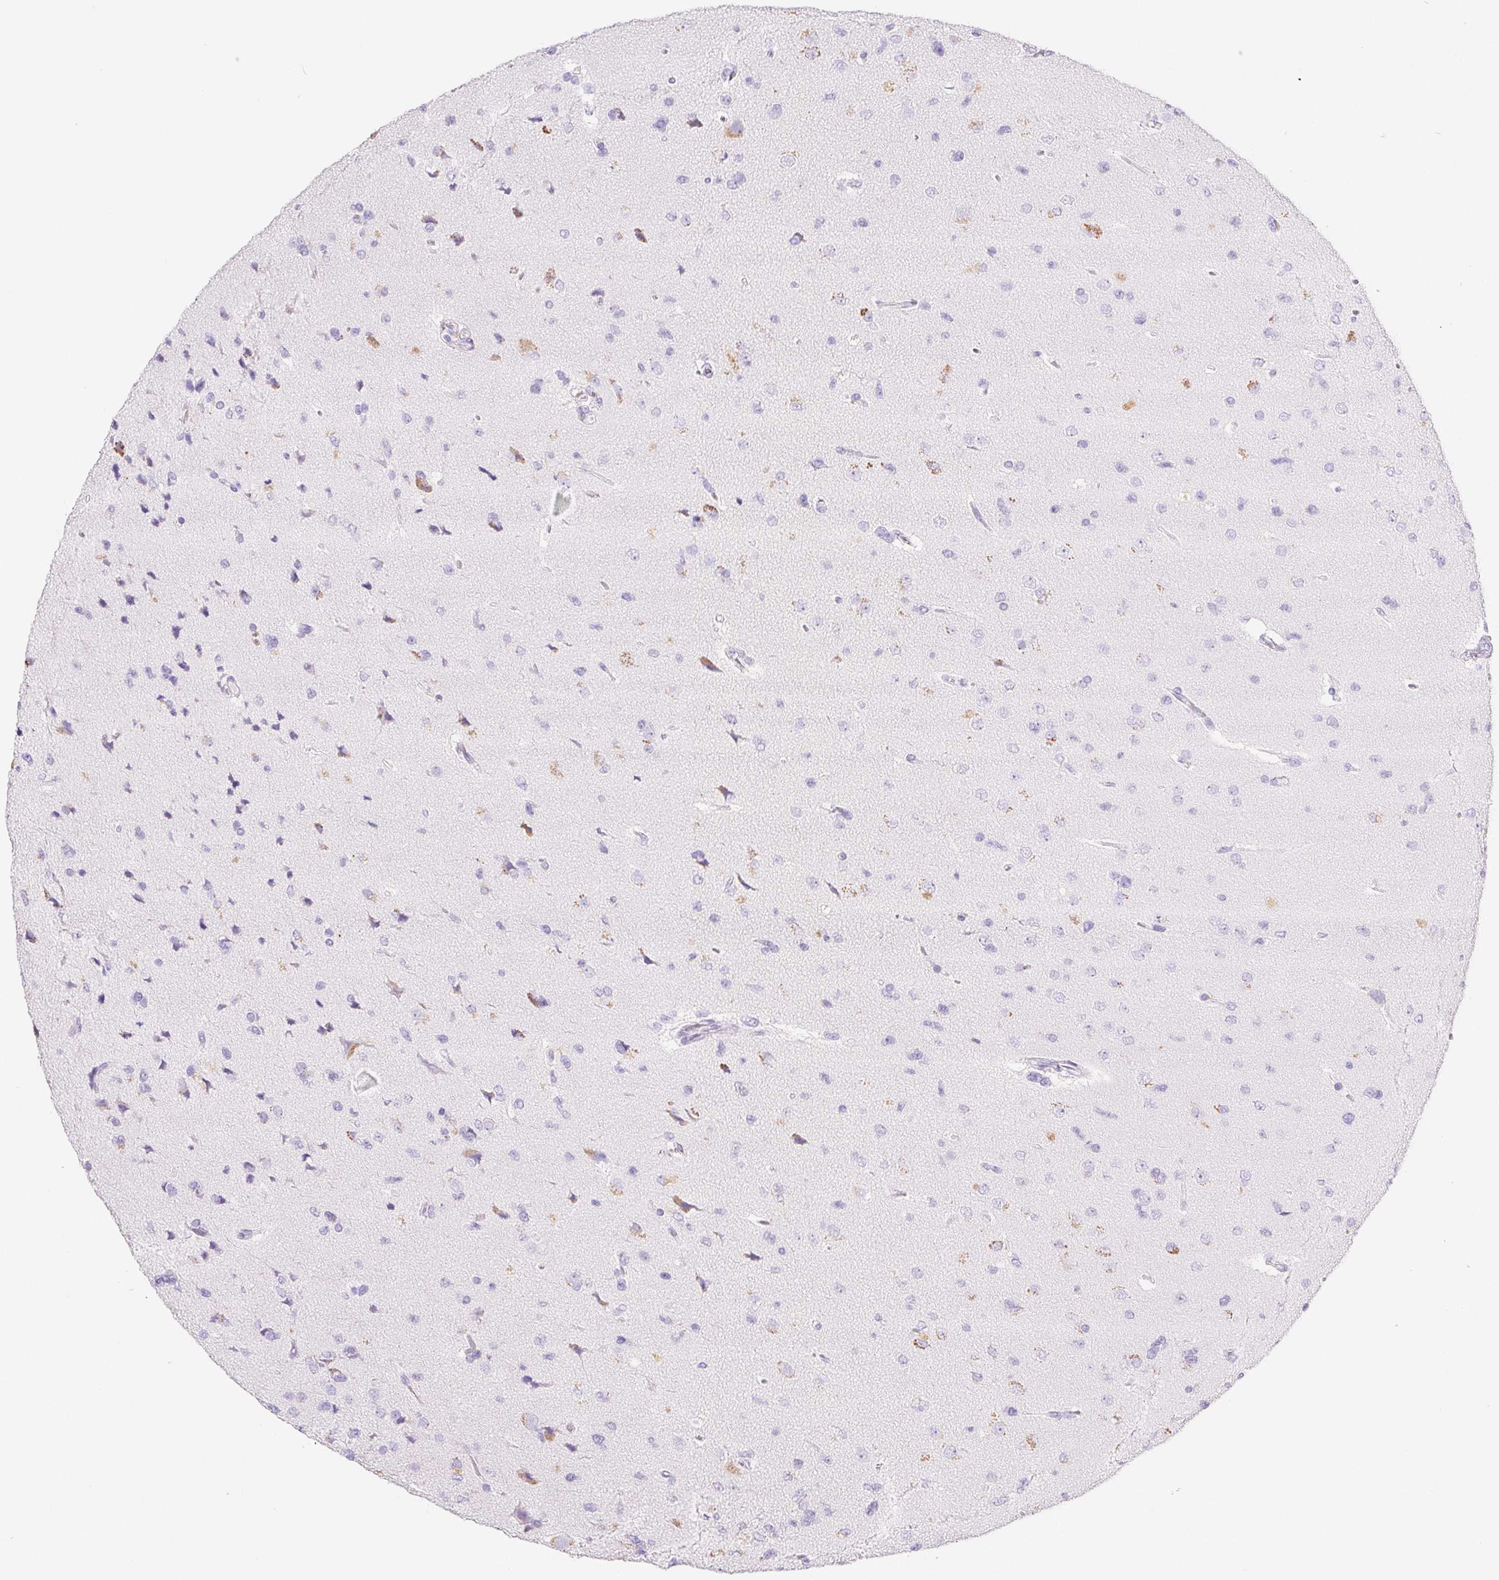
{"staining": {"intensity": "negative", "quantity": "none", "location": "none"}, "tissue": "glioma", "cell_type": "Tumor cells", "image_type": "cancer", "snomed": [{"axis": "morphology", "description": "Glioma, malignant, Low grade"}, {"axis": "topography", "description": "Brain"}], "caption": "Immunohistochemistry histopathology image of glioma stained for a protein (brown), which shows no staining in tumor cells.", "gene": "PNLIP", "patient": {"sex": "female", "age": 55}}